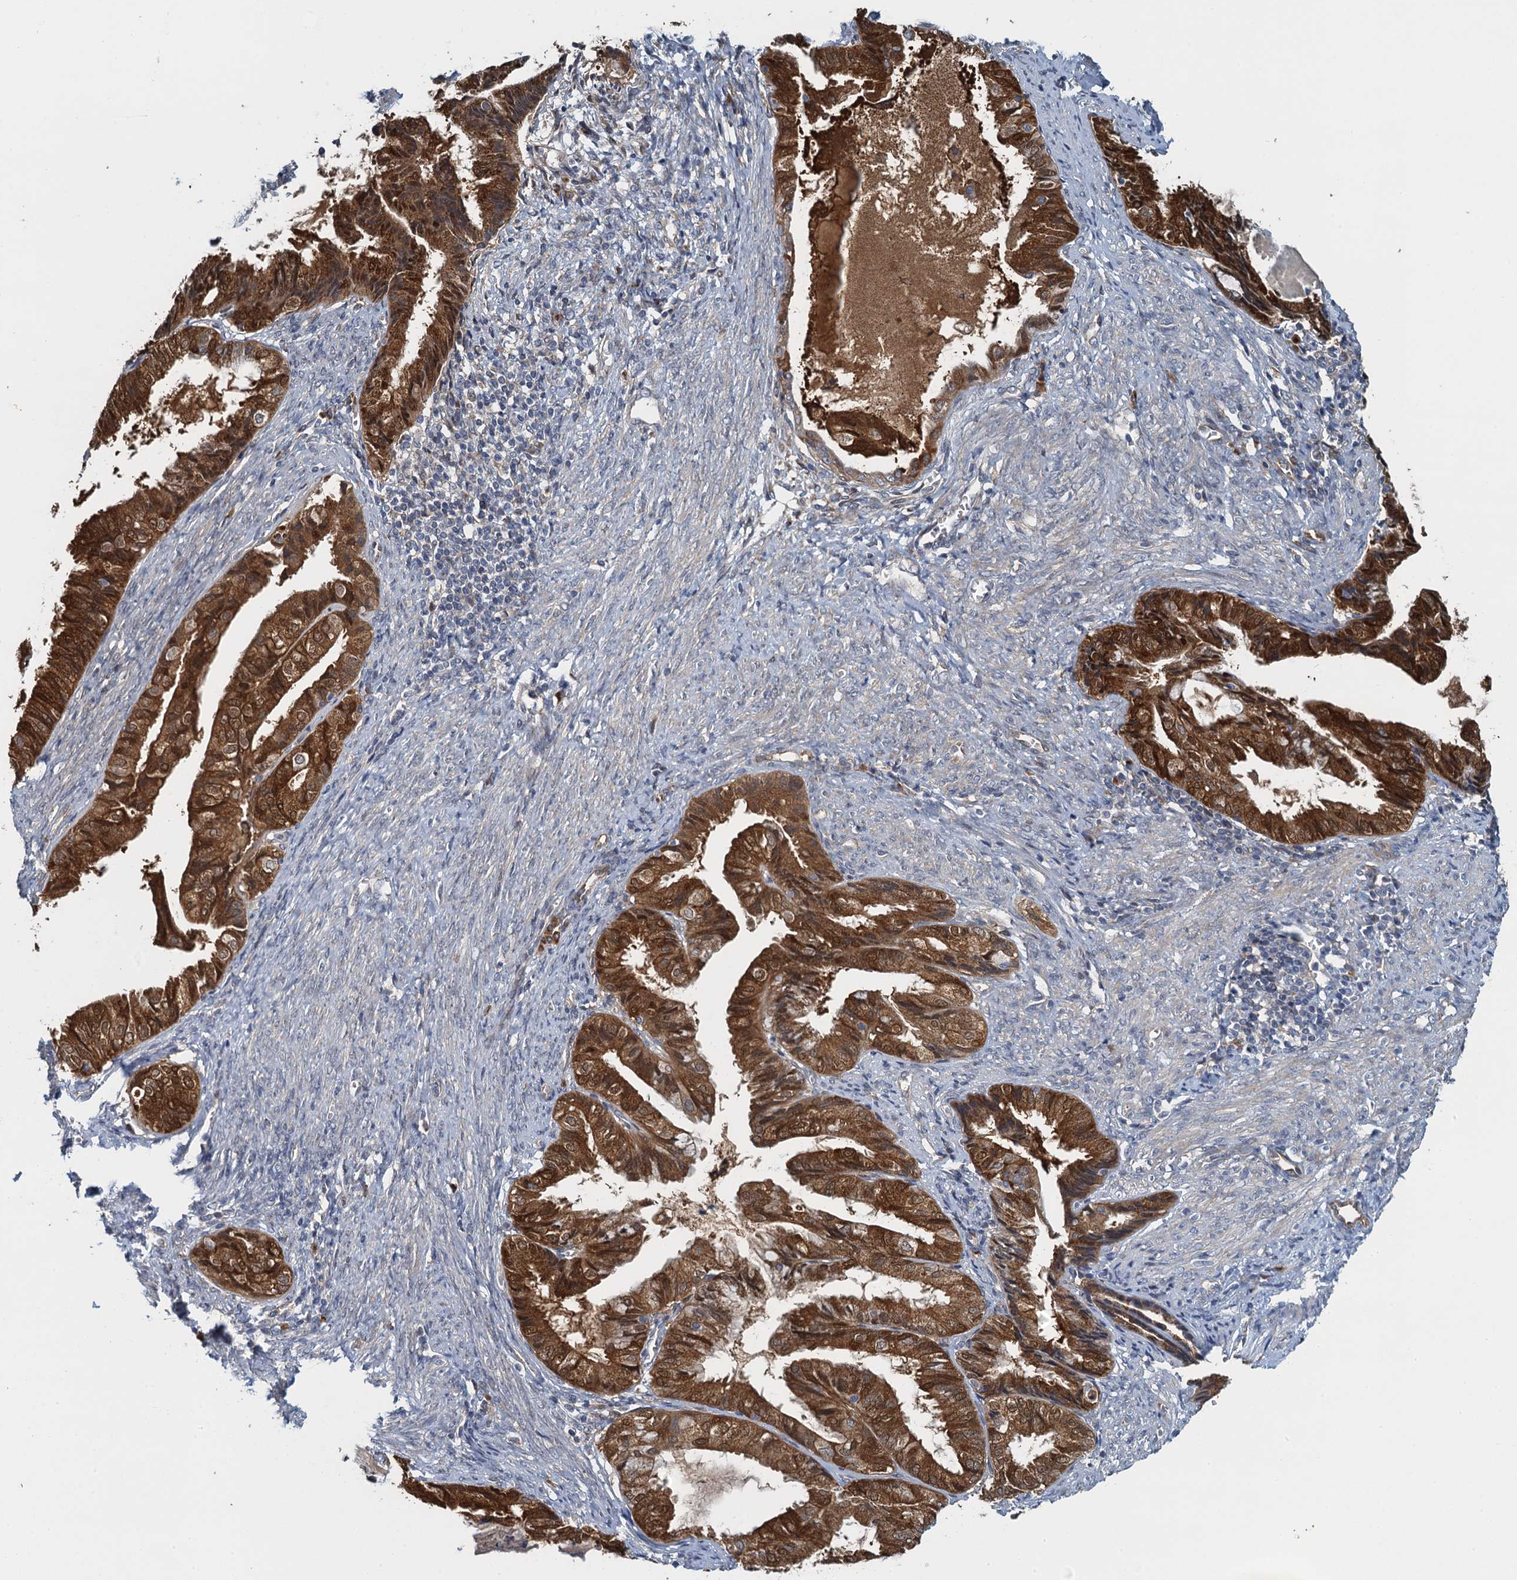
{"staining": {"intensity": "strong", "quantity": ">75%", "location": "cytoplasmic/membranous,nuclear"}, "tissue": "endometrial cancer", "cell_type": "Tumor cells", "image_type": "cancer", "snomed": [{"axis": "morphology", "description": "Adenocarcinoma, NOS"}, {"axis": "topography", "description": "Endometrium"}], "caption": "Tumor cells reveal high levels of strong cytoplasmic/membranous and nuclear staining in about >75% of cells in adenocarcinoma (endometrial).", "gene": "ALG2", "patient": {"sex": "female", "age": 86}}